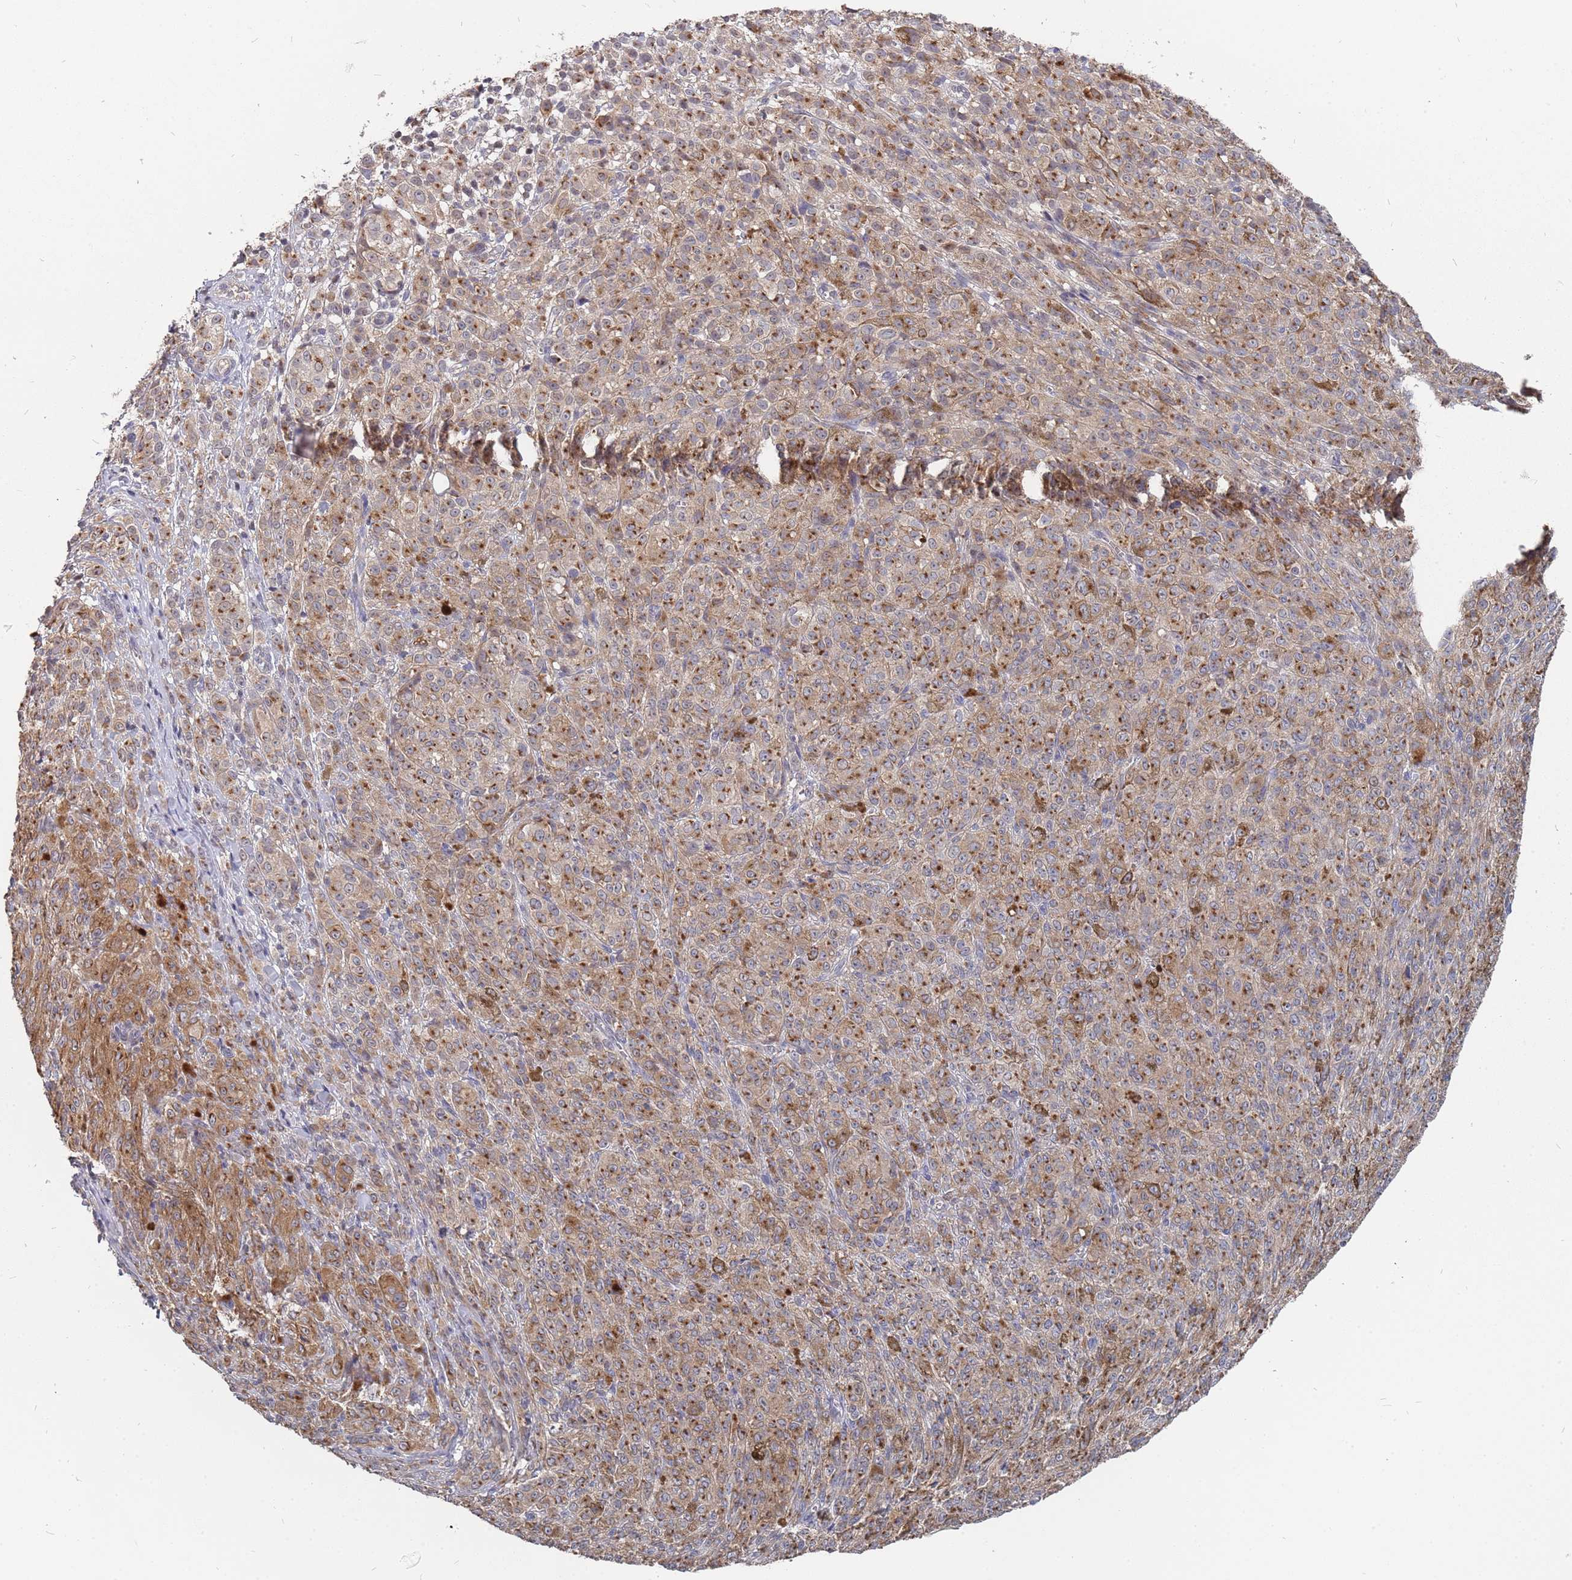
{"staining": {"intensity": "moderate", "quantity": ">75%", "location": "cytoplasmic/membranous"}, "tissue": "melanoma", "cell_type": "Tumor cells", "image_type": "cancer", "snomed": [{"axis": "morphology", "description": "Malignant melanoma, NOS"}, {"axis": "topography", "description": "Skin"}], "caption": "Melanoma stained with a protein marker demonstrates moderate staining in tumor cells.", "gene": "TCEANC2", "patient": {"sex": "female", "age": 52}}